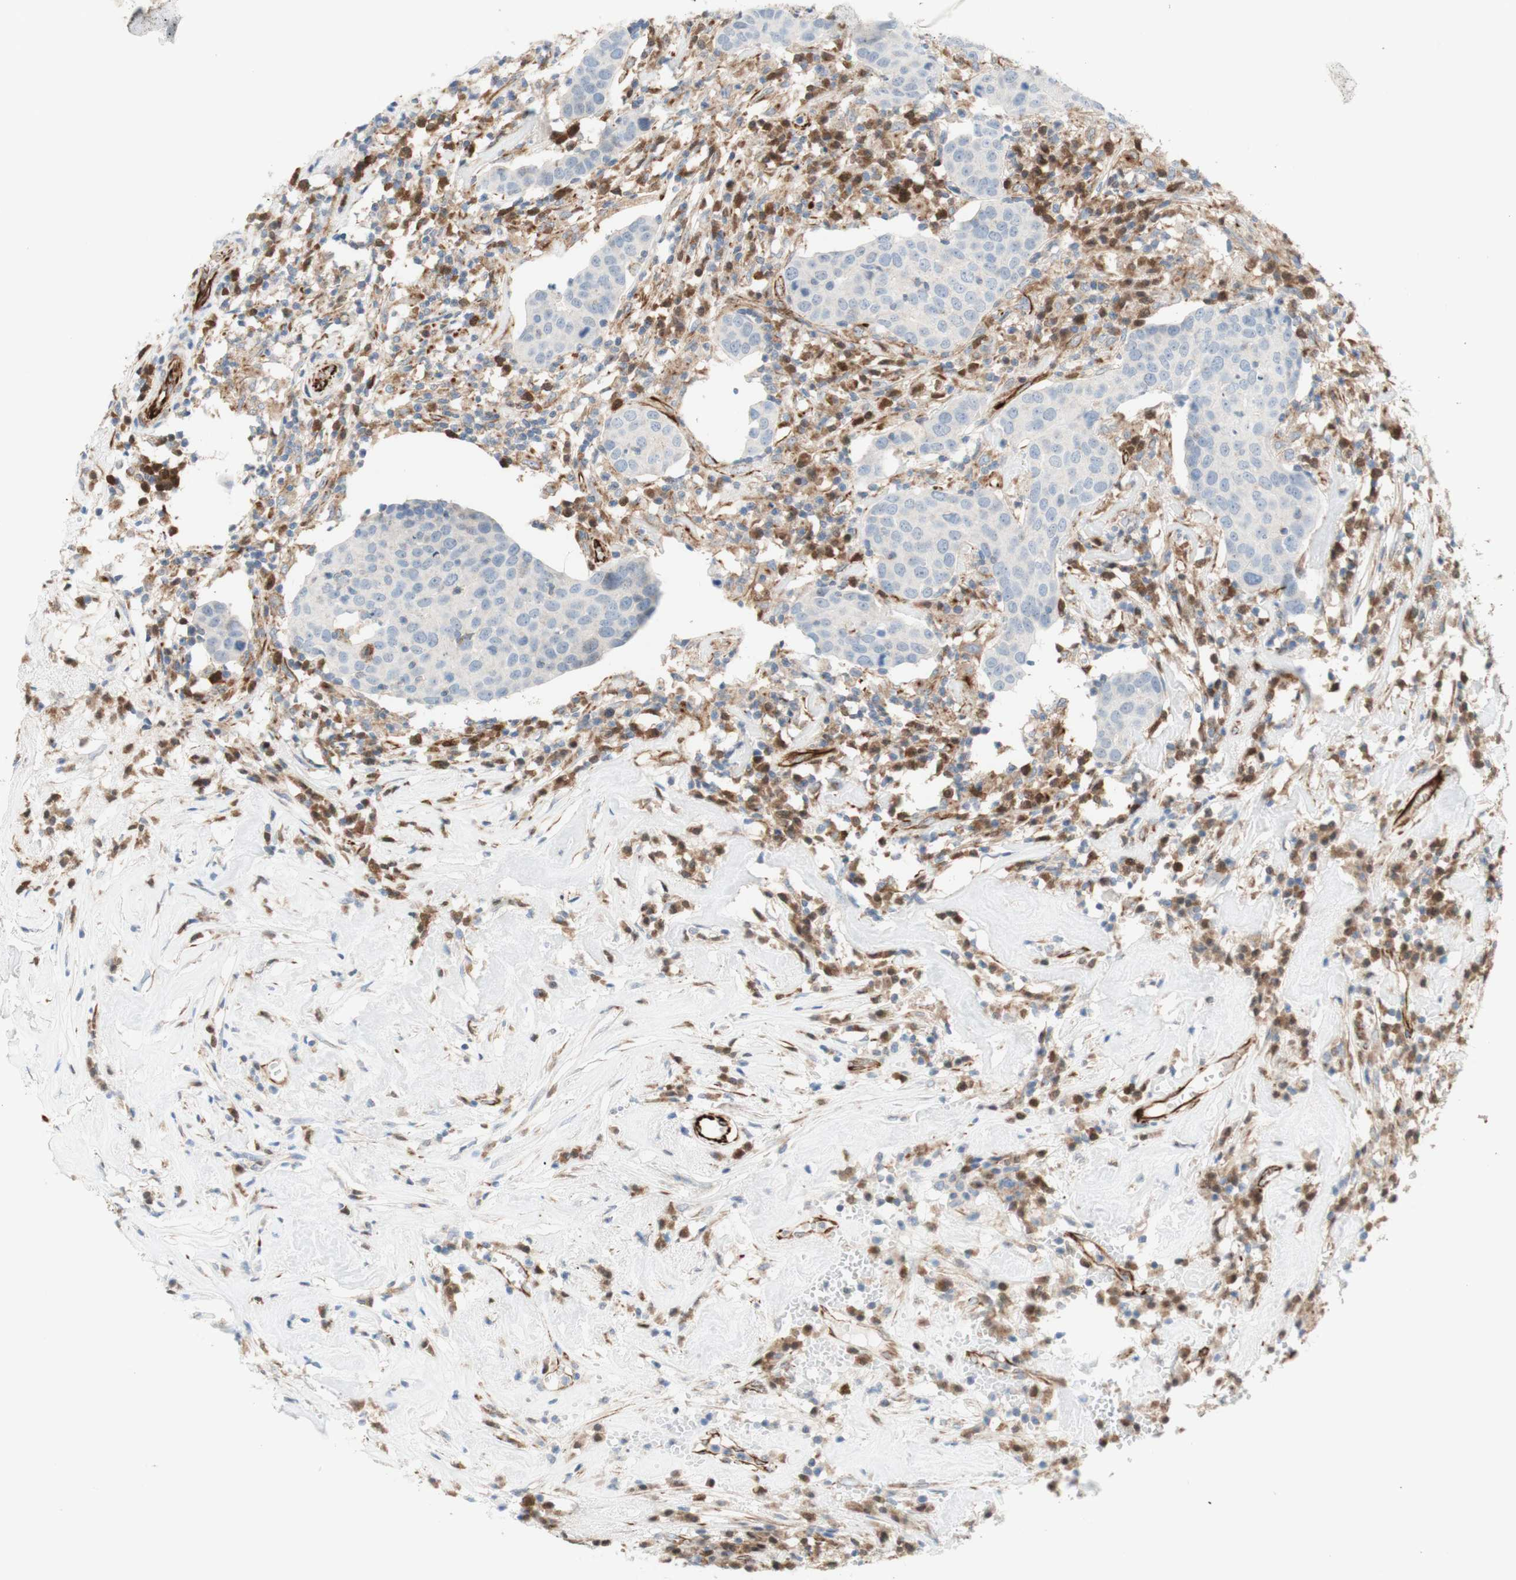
{"staining": {"intensity": "negative", "quantity": "none", "location": "none"}, "tissue": "head and neck cancer", "cell_type": "Tumor cells", "image_type": "cancer", "snomed": [{"axis": "morphology", "description": "Adenocarcinoma, NOS"}, {"axis": "topography", "description": "Salivary gland"}, {"axis": "topography", "description": "Head-Neck"}], "caption": "High magnification brightfield microscopy of head and neck cancer stained with DAB (3,3'-diaminobenzidine) (brown) and counterstained with hematoxylin (blue): tumor cells show no significant expression. (Brightfield microscopy of DAB (3,3'-diaminobenzidine) IHC at high magnification).", "gene": "POU2AF1", "patient": {"sex": "female", "age": 65}}